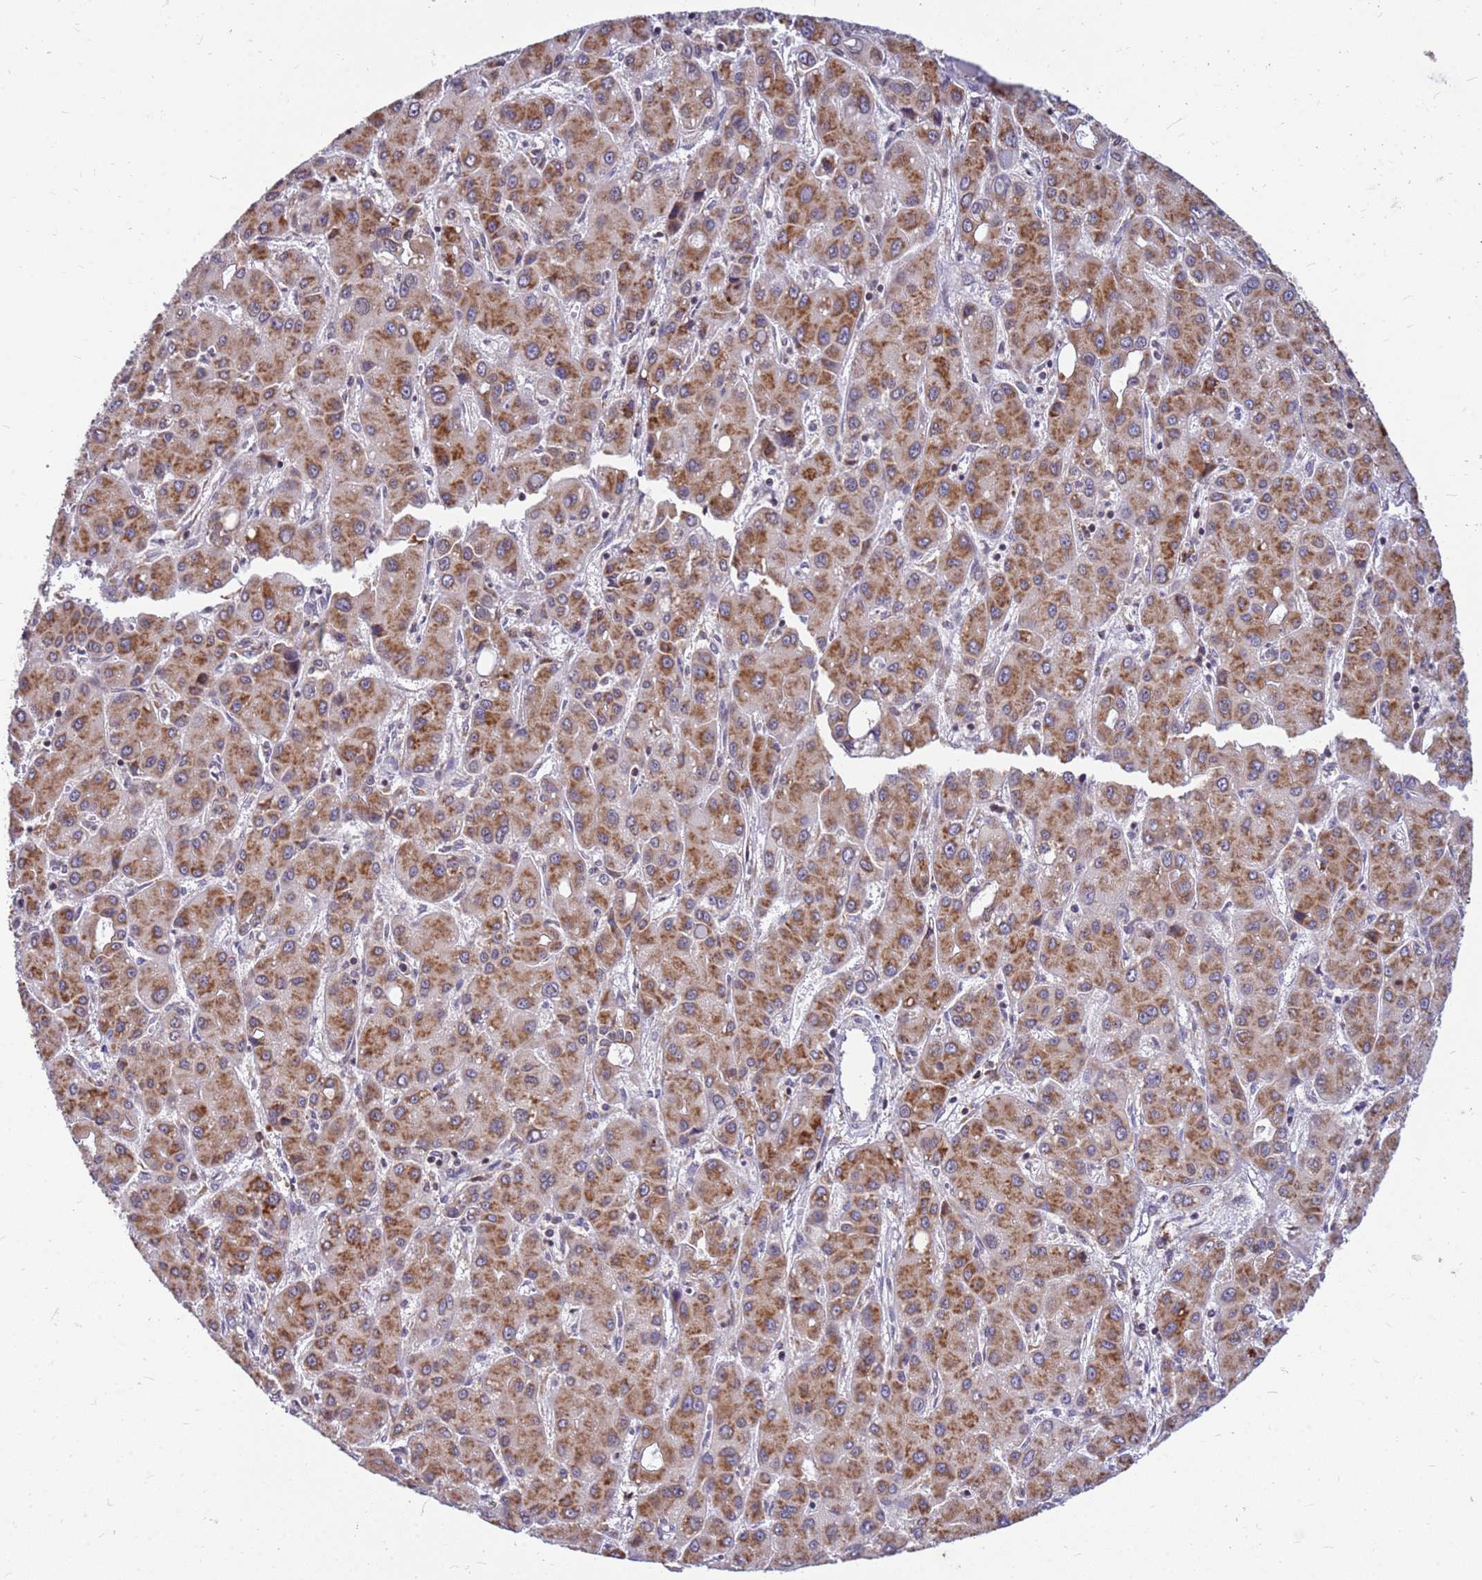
{"staining": {"intensity": "moderate", "quantity": ">75%", "location": "cytoplasmic/membranous"}, "tissue": "liver cancer", "cell_type": "Tumor cells", "image_type": "cancer", "snomed": [{"axis": "morphology", "description": "Carcinoma, Hepatocellular, NOS"}, {"axis": "topography", "description": "Liver"}], "caption": "This photomicrograph reveals immunohistochemistry (IHC) staining of human liver cancer (hepatocellular carcinoma), with medium moderate cytoplasmic/membranous positivity in approximately >75% of tumor cells.", "gene": "SSR4", "patient": {"sex": "male", "age": 55}}